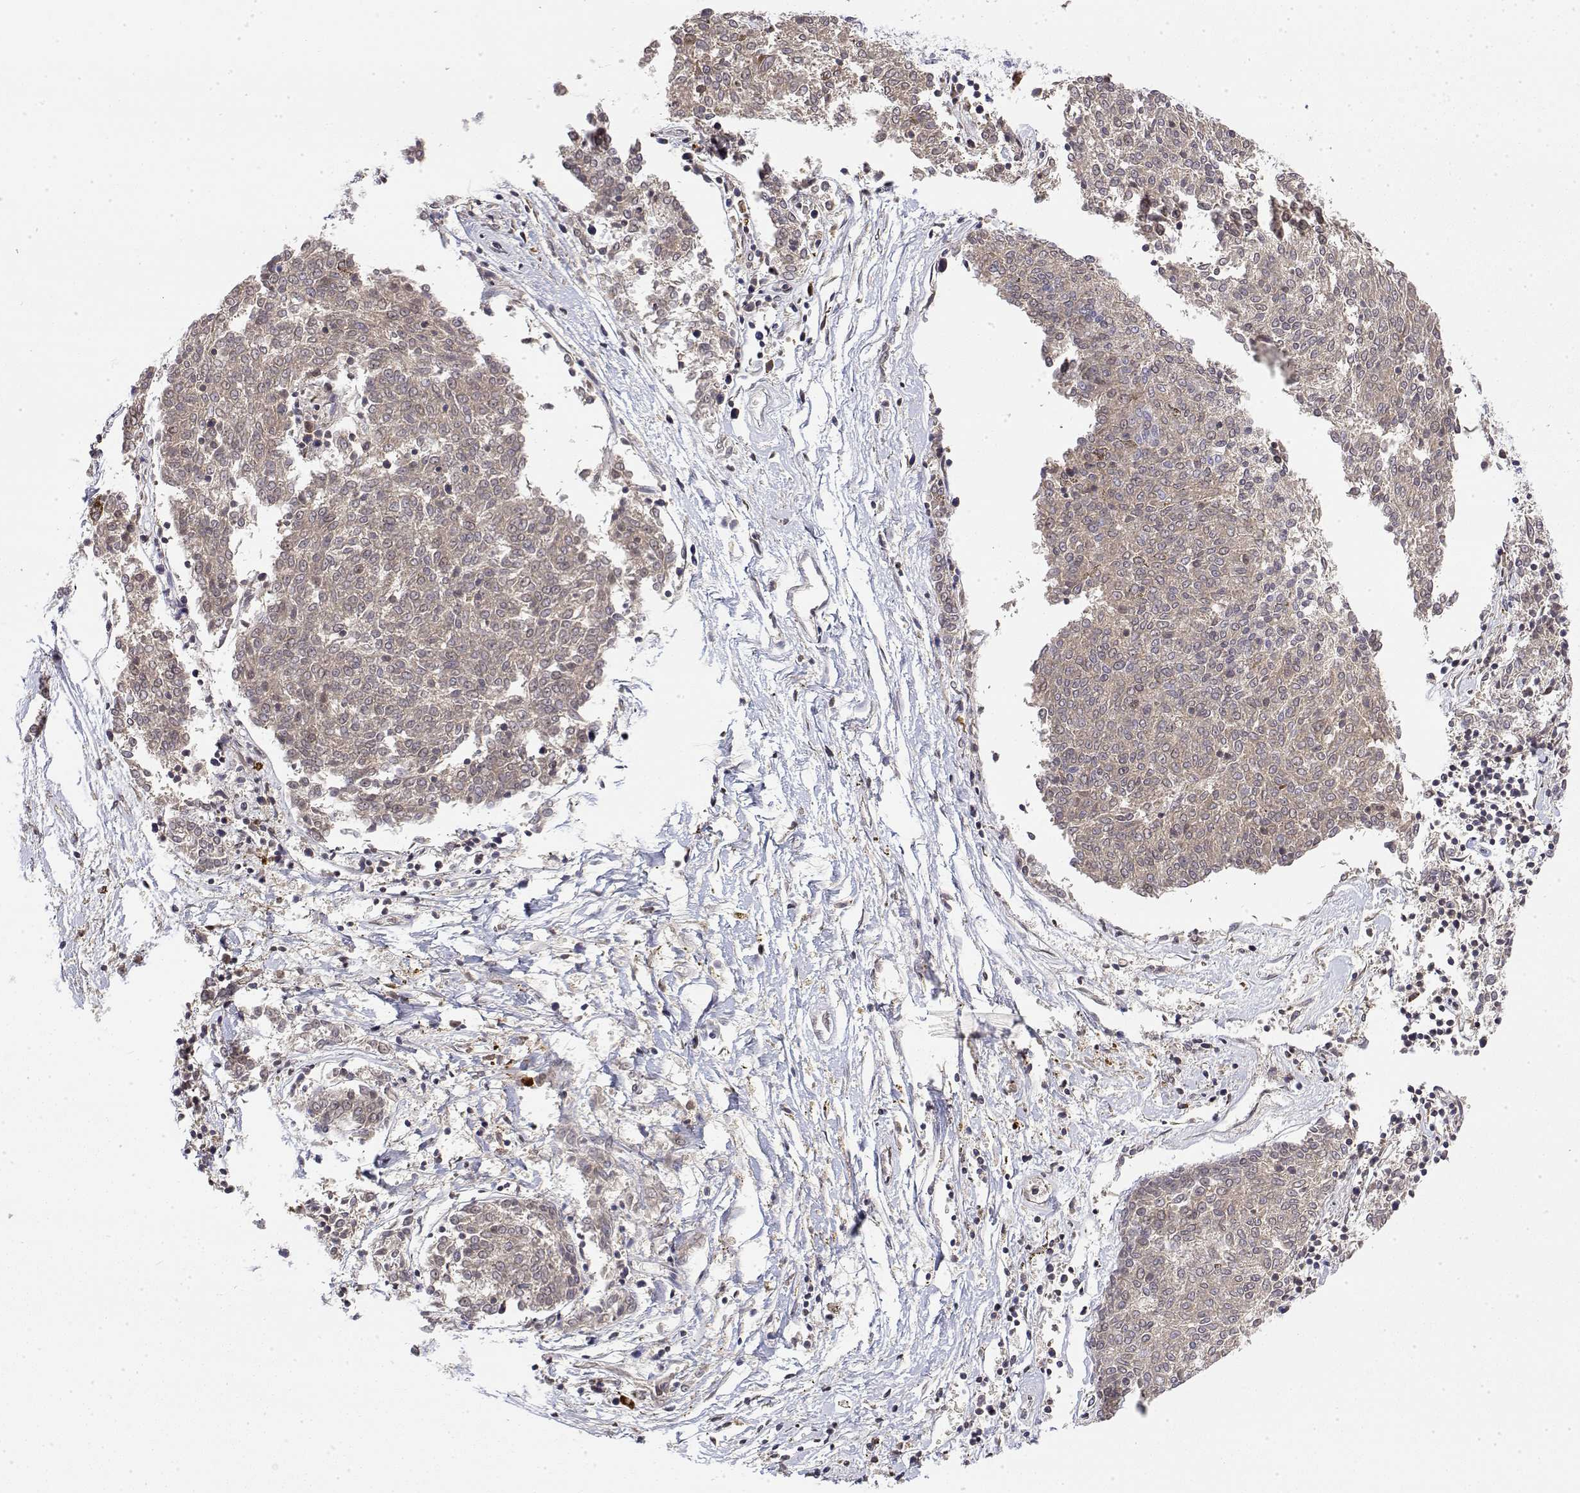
{"staining": {"intensity": "weak", "quantity": "<25%", "location": "cytoplasmic/membranous"}, "tissue": "melanoma", "cell_type": "Tumor cells", "image_type": "cancer", "snomed": [{"axis": "morphology", "description": "Malignant melanoma, NOS"}, {"axis": "topography", "description": "Skin"}], "caption": "IHC micrograph of malignant melanoma stained for a protein (brown), which reveals no staining in tumor cells. (IHC, brightfield microscopy, high magnification).", "gene": "IGFBP4", "patient": {"sex": "female", "age": 72}}